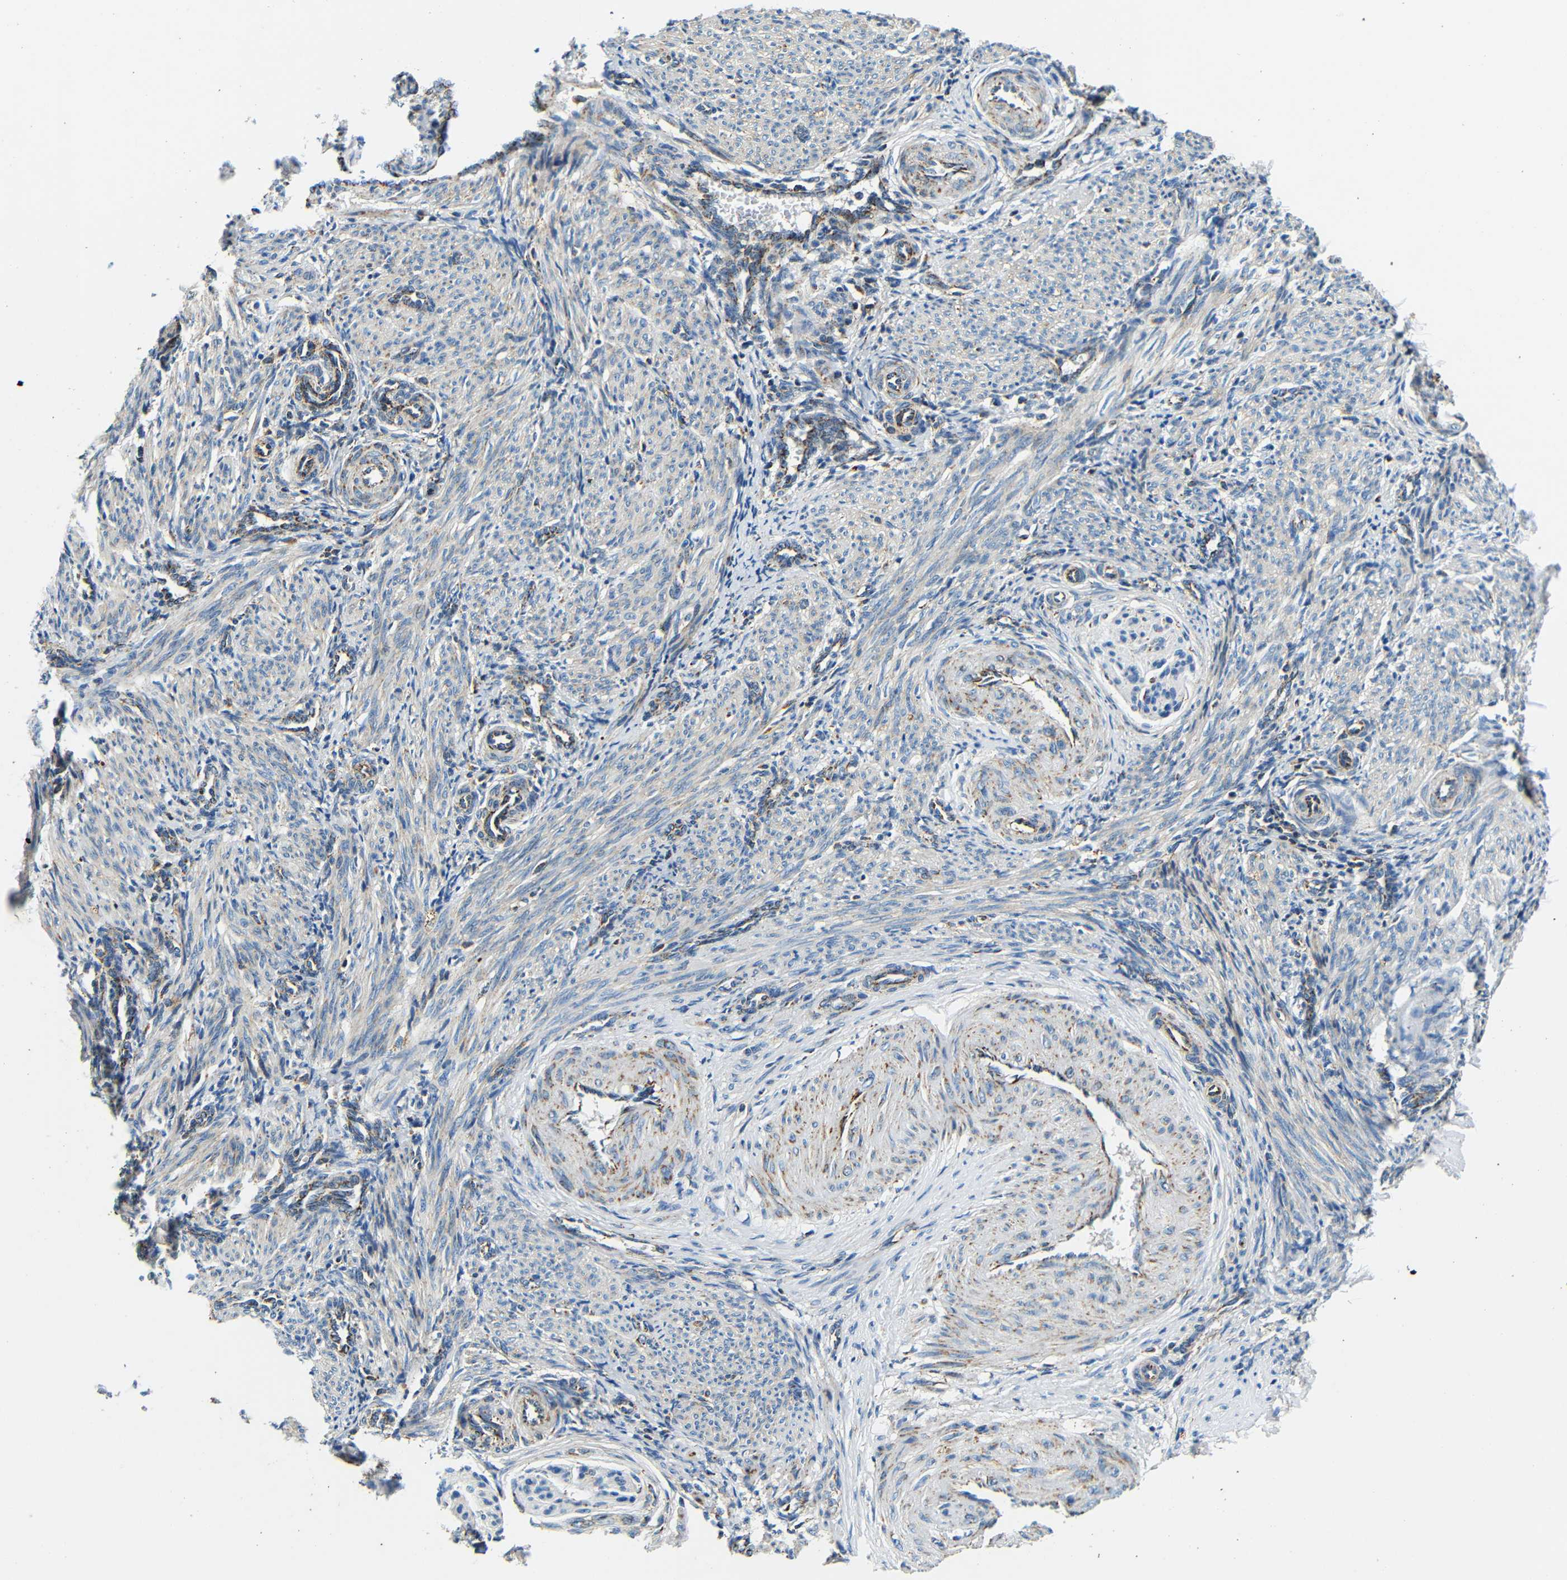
{"staining": {"intensity": "moderate", "quantity": "<25%", "location": "cytoplasmic/membranous"}, "tissue": "smooth muscle", "cell_type": "Smooth muscle cells", "image_type": "normal", "snomed": [{"axis": "morphology", "description": "Normal tissue, NOS"}, {"axis": "topography", "description": "Endometrium"}], "caption": "Moderate cytoplasmic/membranous positivity is identified in approximately <25% of smooth muscle cells in unremarkable smooth muscle.", "gene": "GALNT18", "patient": {"sex": "female", "age": 33}}